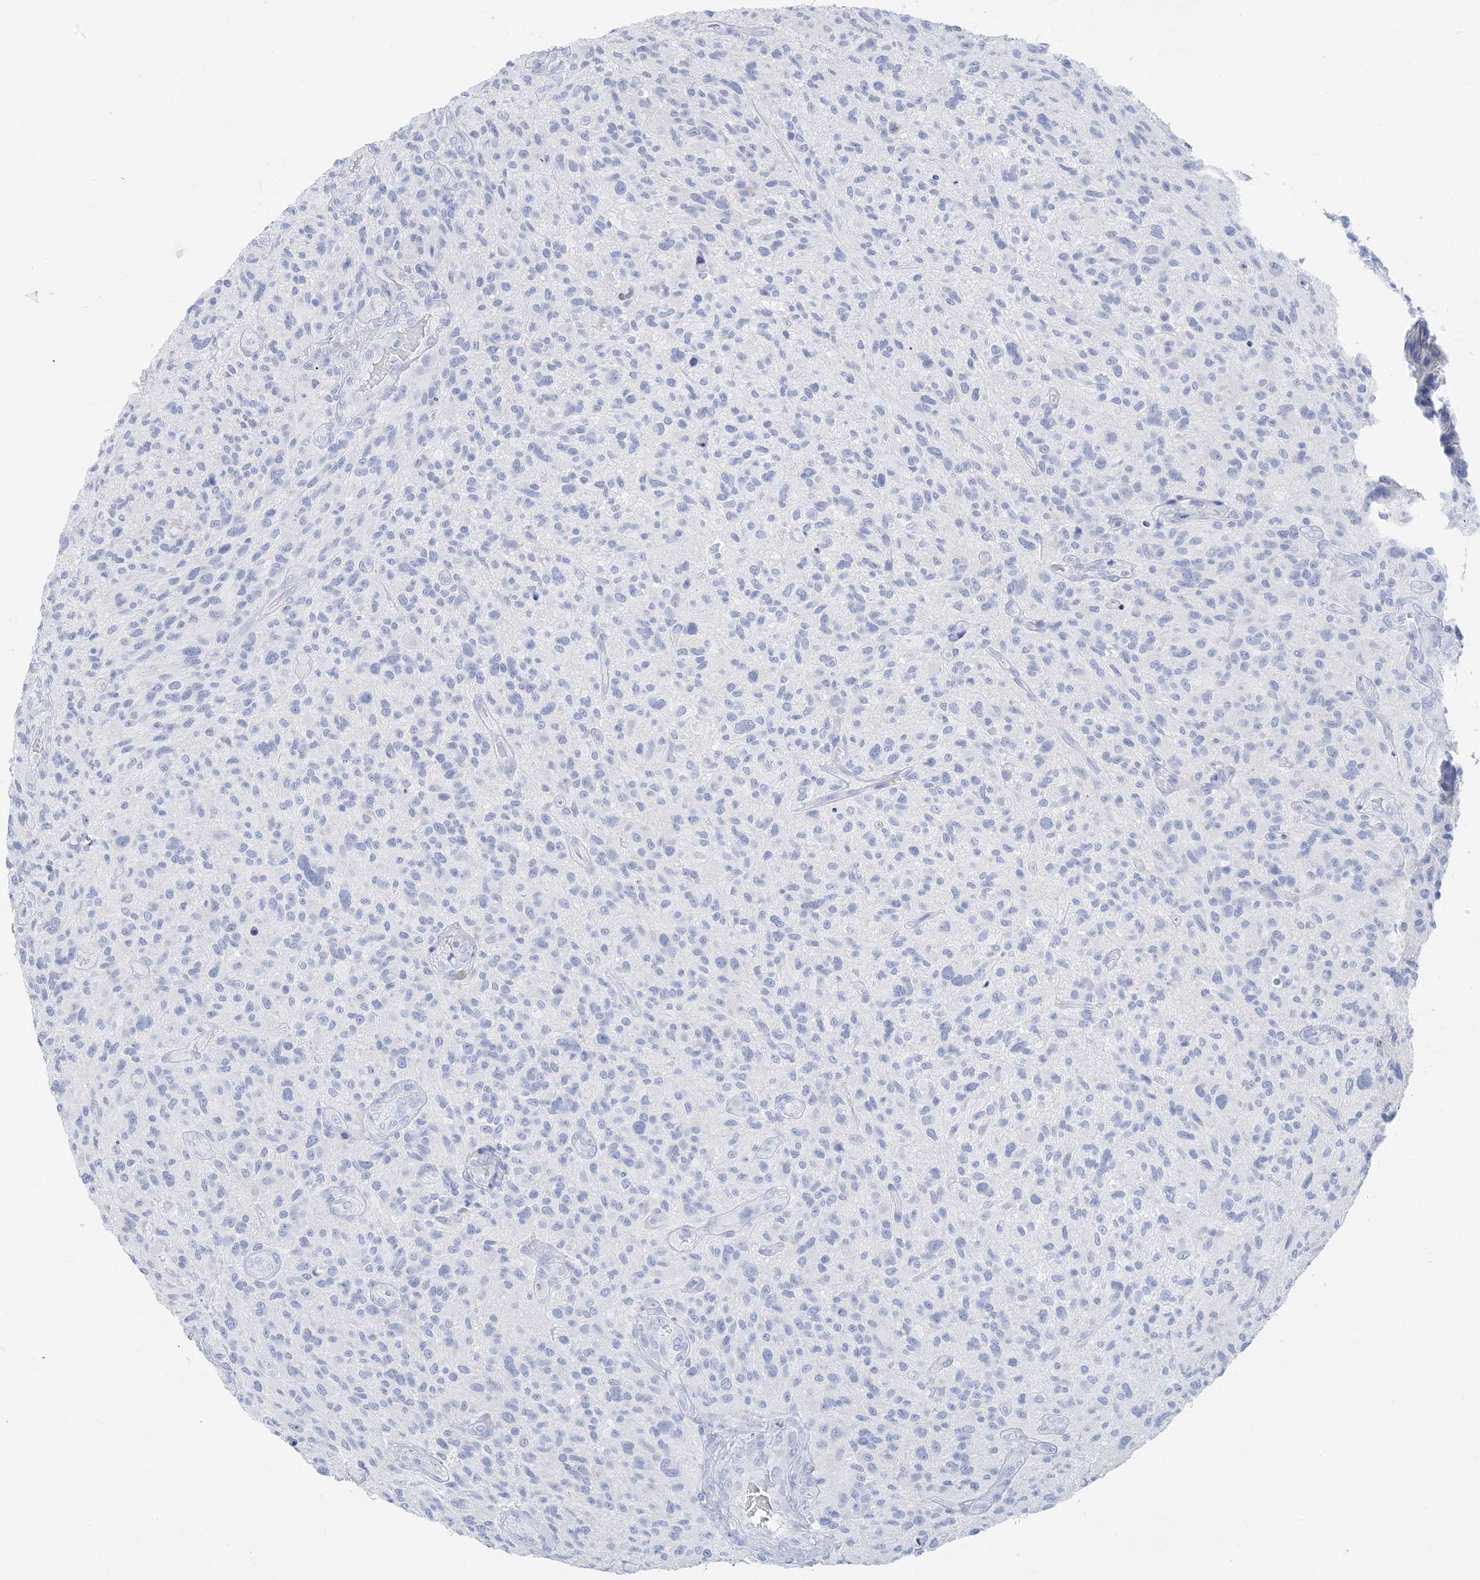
{"staining": {"intensity": "negative", "quantity": "none", "location": "none"}, "tissue": "glioma", "cell_type": "Tumor cells", "image_type": "cancer", "snomed": [{"axis": "morphology", "description": "Glioma, malignant, High grade"}, {"axis": "topography", "description": "Brain"}], "caption": "This histopathology image is of malignant high-grade glioma stained with immunohistochemistry to label a protein in brown with the nuclei are counter-stained blue. There is no positivity in tumor cells. (Immunohistochemistry, brightfield microscopy, high magnification).", "gene": "SH3YL1", "patient": {"sex": "male", "age": 47}}